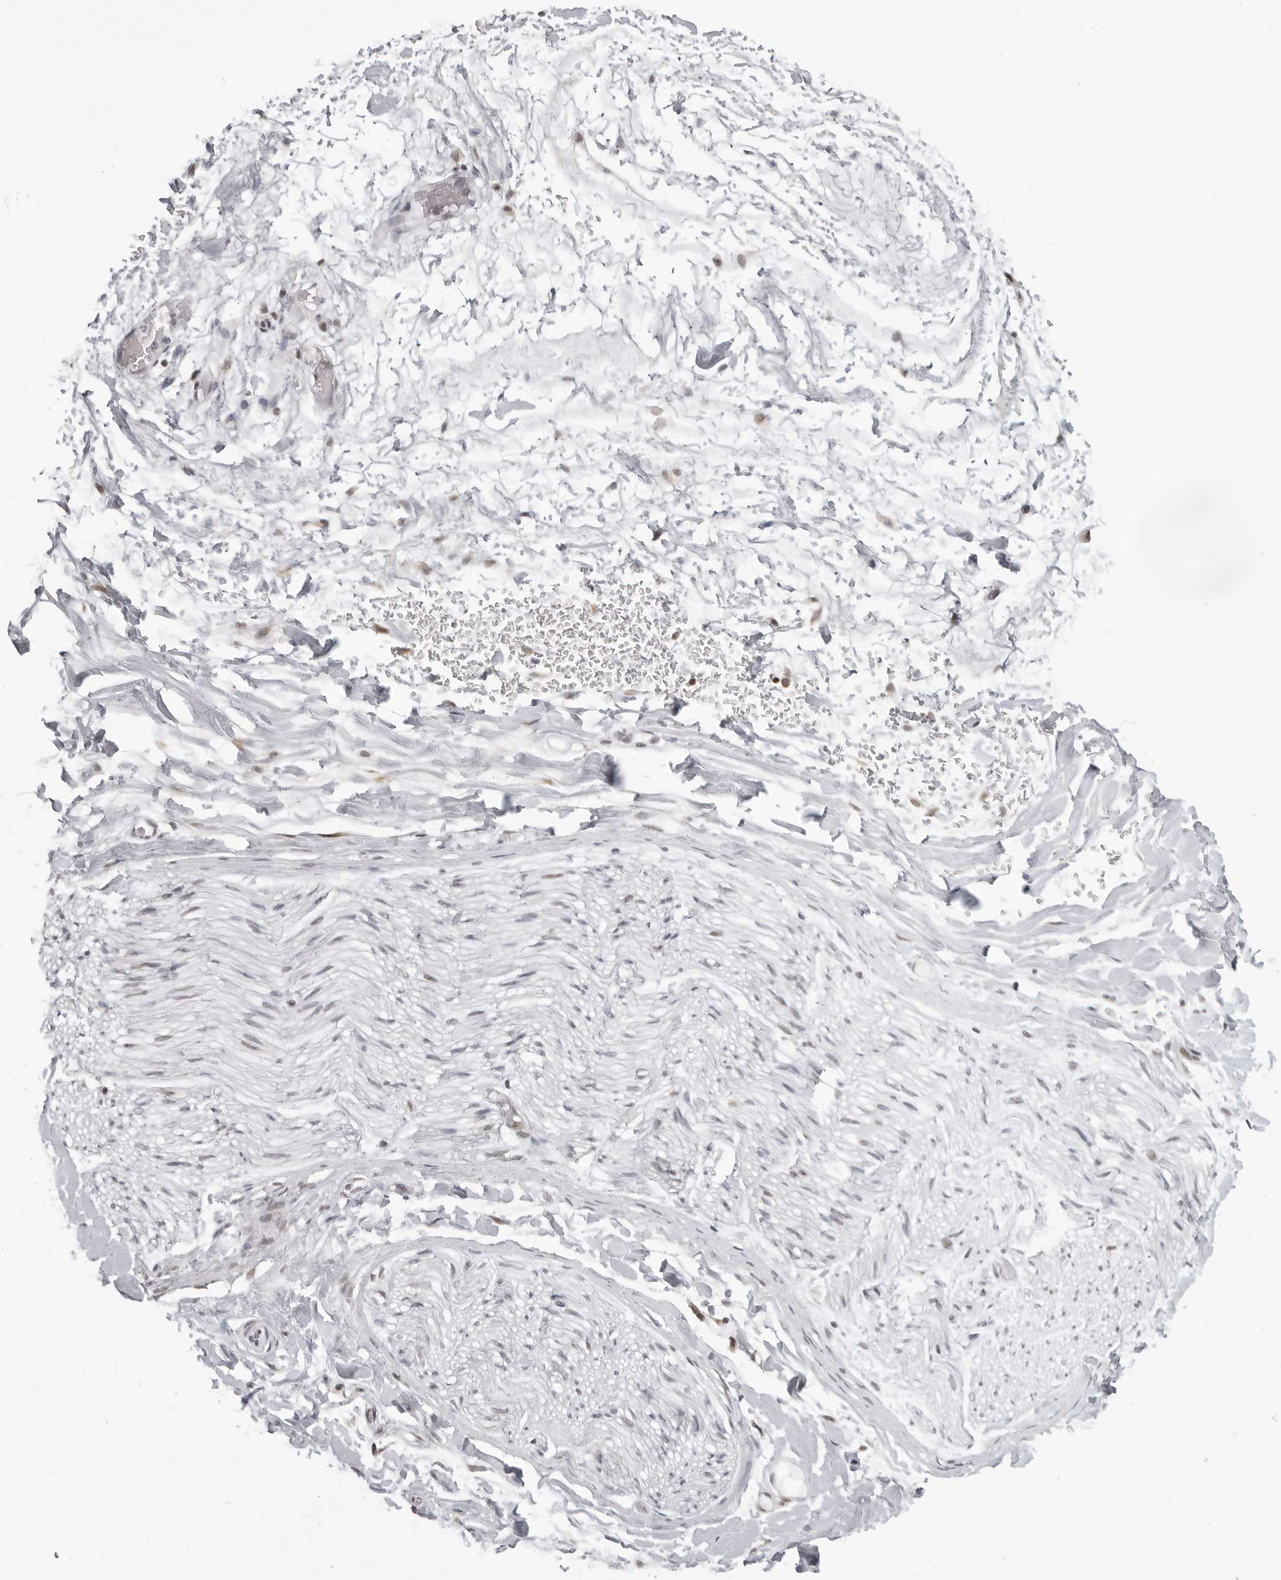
{"staining": {"intensity": "negative", "quantity": "none", "location": "none"}, "tissue": "adipose tissue", "cell_type": "Adipocytes", "image_type": "normal", "snomed": [{"axis": "morphology", "description": "Normal tissue, NOS"}, {"axis": "morphology", "description": "Adenocarcinoma, NOS"}, {"axis": "topography", "description": "Esophagus"}], "caption": "Immunohistochemistry (IHC) histopathology image of benign adipose tissue: human adipose tissue stained with DAB (3,3'-diaminobenzidine) demonstrates no significant protein expression in adipocytes. (Brightfield microscopy of DAB immunohistochemistry (IHC) at high magnification).", "gene": "WRAP53", "patient": {"sex": "male", "age": 62}}